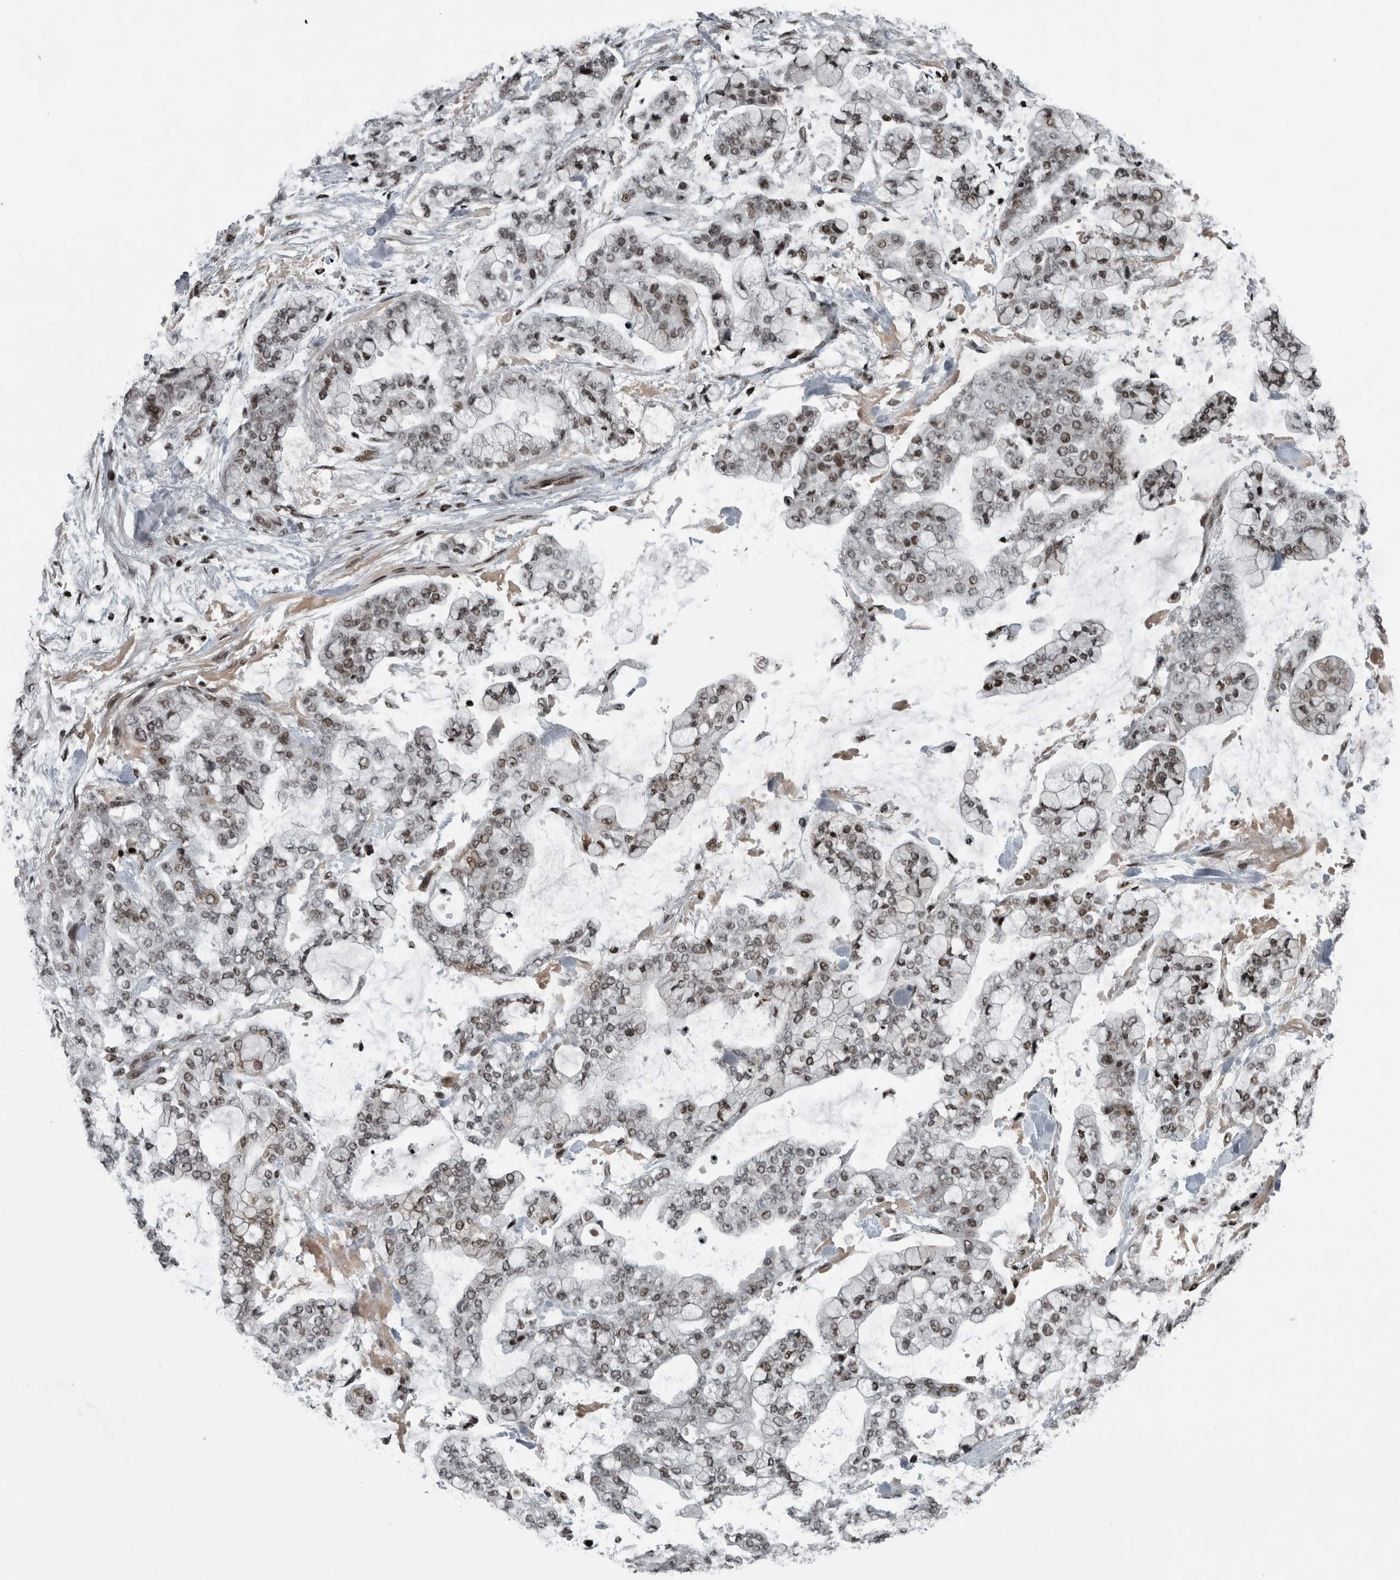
{"staining": {"intensity": "weak", "quantity": ">75%", "location": "nuclear"}, "tissue": "stomach cancer", "cell_type": "Tumor cells", "image_type": "cancer", "snomed": [{"axis": "morphology", "description": "Normal tissue, NOS"}, {"axis": "morphology", "description": "Adenocarcinoma, NOS"}, {"axis": "topography", "description": "Stomach, upper"}, {"axis": "topography", "description": "Stomach"}], "caption": "Adenocarcinoma (stomach) tissue shows weak nuclear expression in approximately >75% of tumor cells, visualized by immunohistochemistry. The staining was performed using DAB to visualize the protein expression in brown, while the nuclei were stained in blue with hematoxylin (Magnification: 20x).", "gene": "UNC50", "patient": {"sex": "male", "age": 76}}